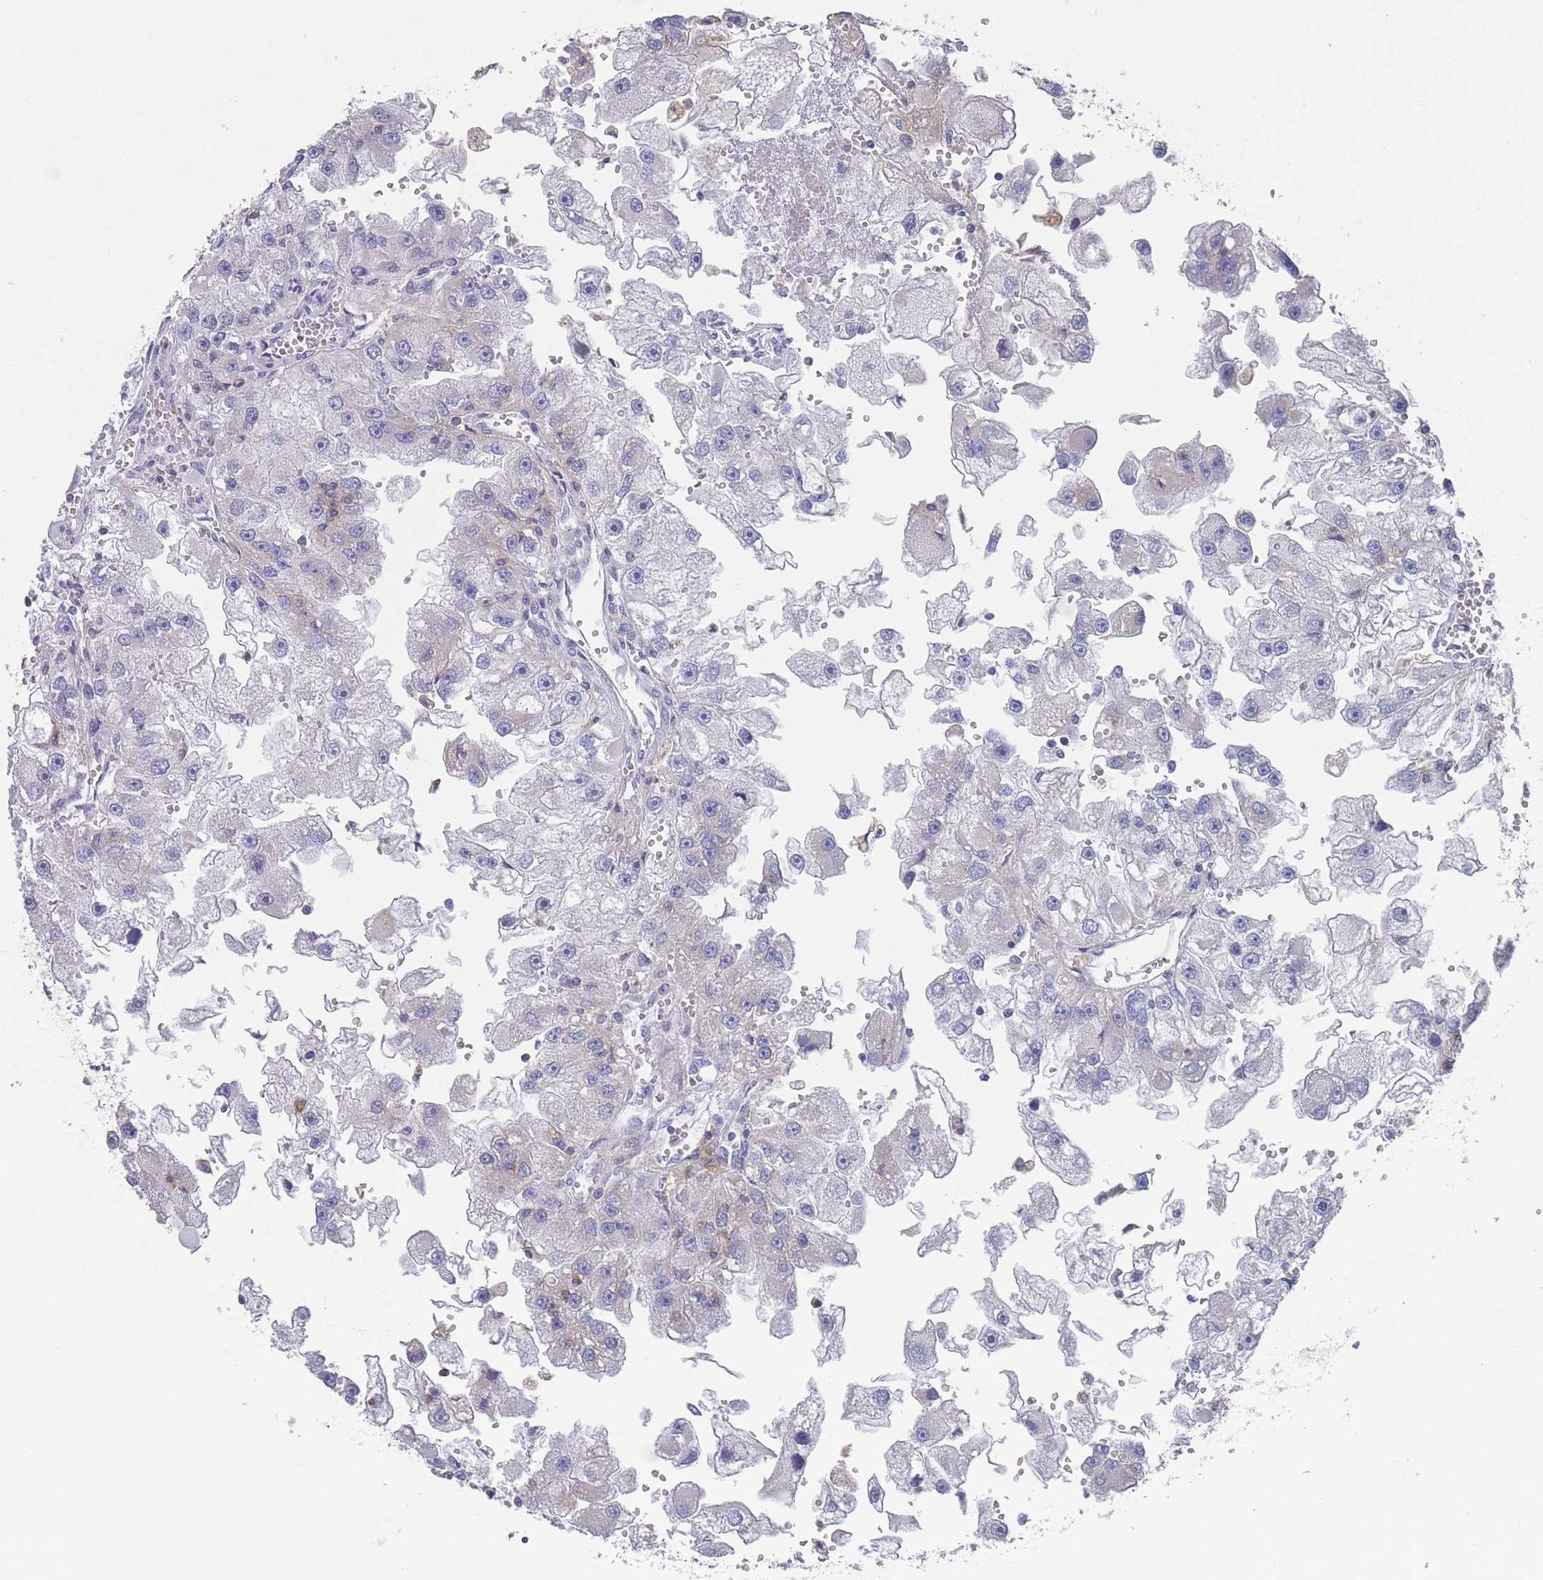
{"staining": {"intensity": "negative", "quantity": "none", "location": "none"}, "tissue": "renal cancer", "cell_type": "Tumor cells", "image_type": "cancer", "snomed": [{"axis": "morphology", "description": "Adenocarcinoma, NOS"}, {"axis": "topography", "description": "Kidney"}], "caption": "High power microscopy photomicrograph of an immunohistochemistry histopathology image of adenocarcinoma (renal), revealing no significant positivity in tumor cells.", "gene": "SCCPDH", "patient": {"sex": "male", "age": 63}}